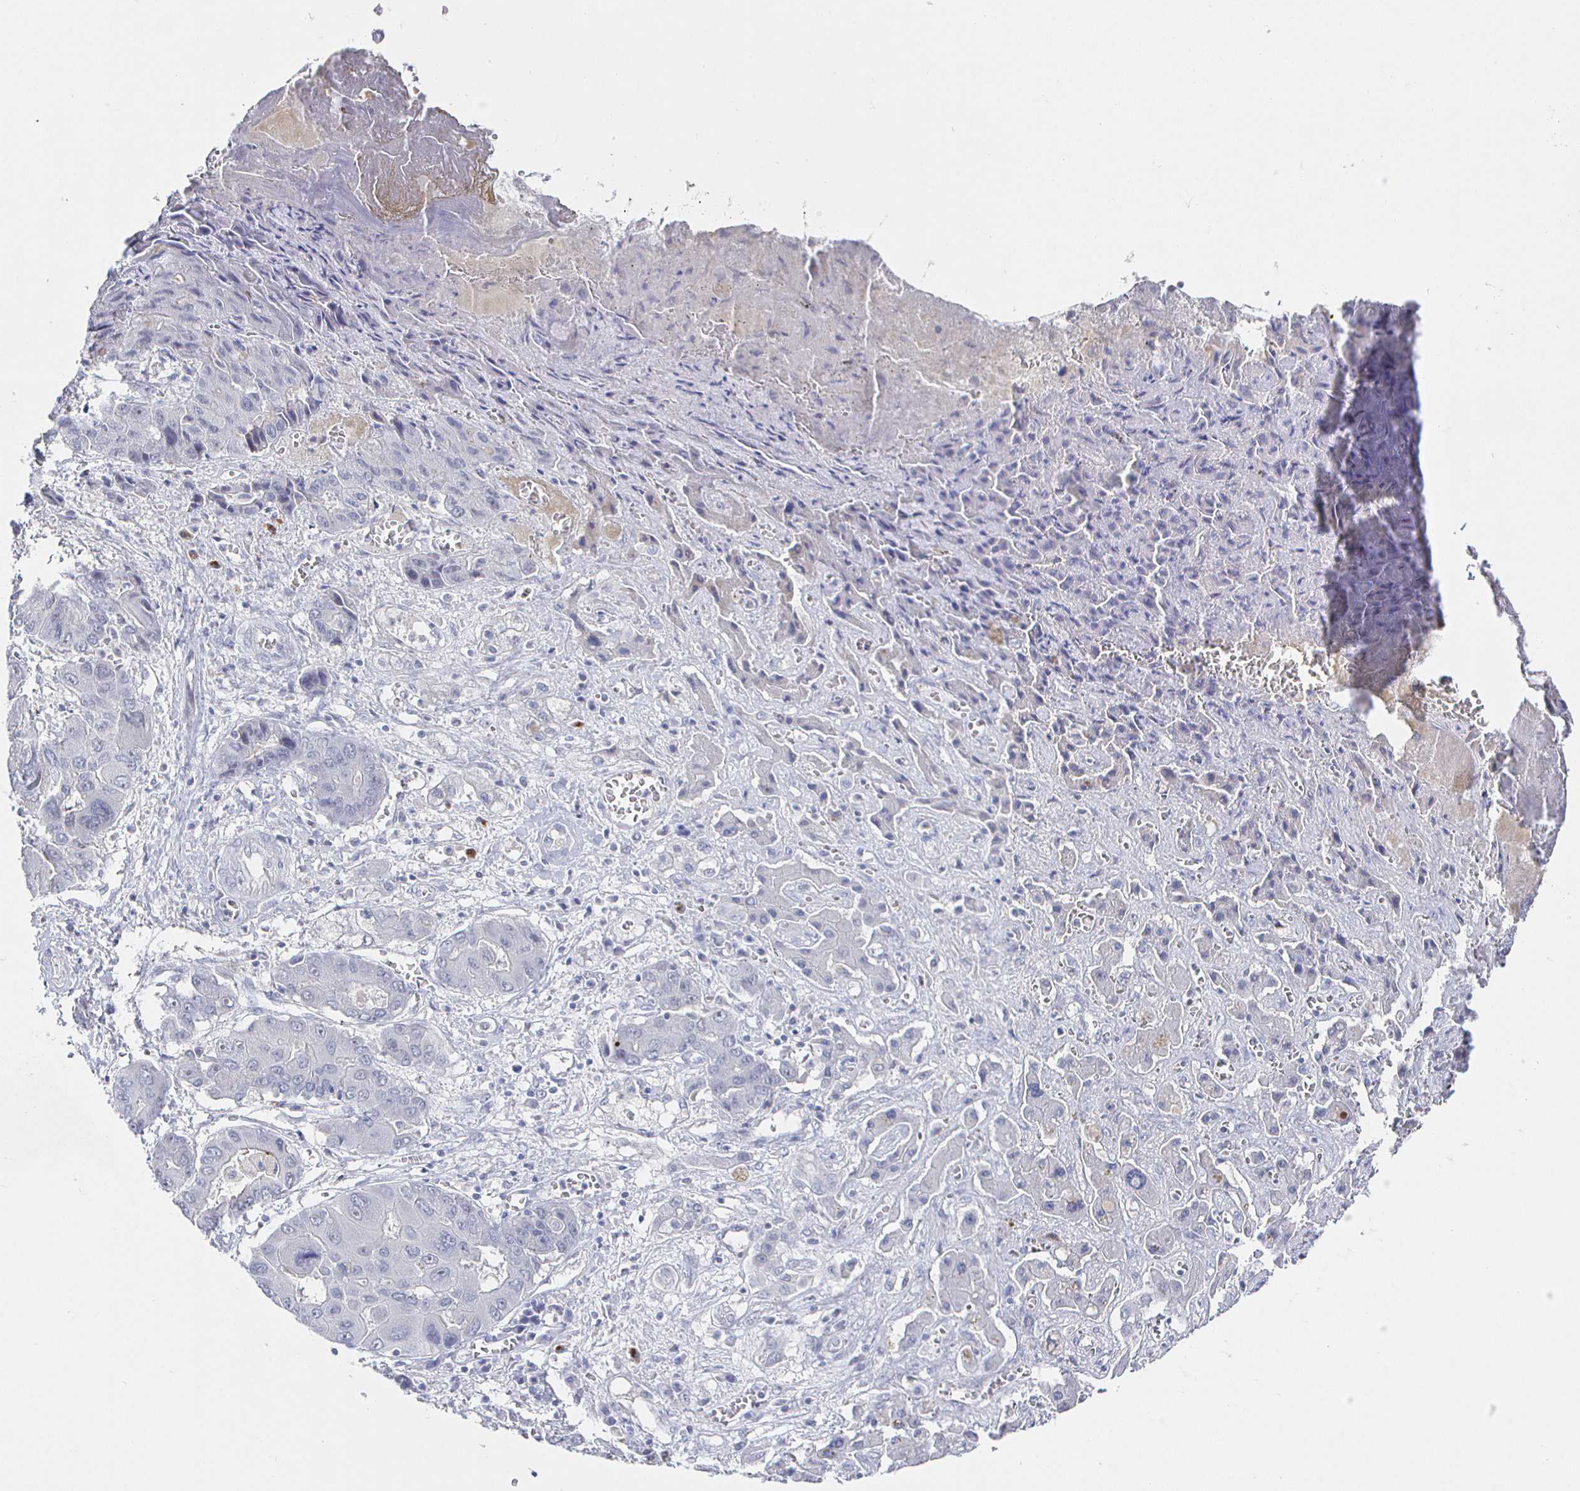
{"staining": {"intensity": "negative", "quantity": "none", "location": "none"}, "tissue": "liver cancer", "cell_type": "Tumor cells", "image_type": "cancer", "snomed": [{"axis": "morphology", "description": "Cholangiocarcinoma"}, {"axis": "topography", "description": "Liver"}], "caption": "Immunohistochemistry (IHC) image of cholangiocarcinoma (liver) stained for a protein (brown), which displays no expression in tumor cells.", "gene": "LRRC23", "patient": {"sex": "male", "age": 67}}